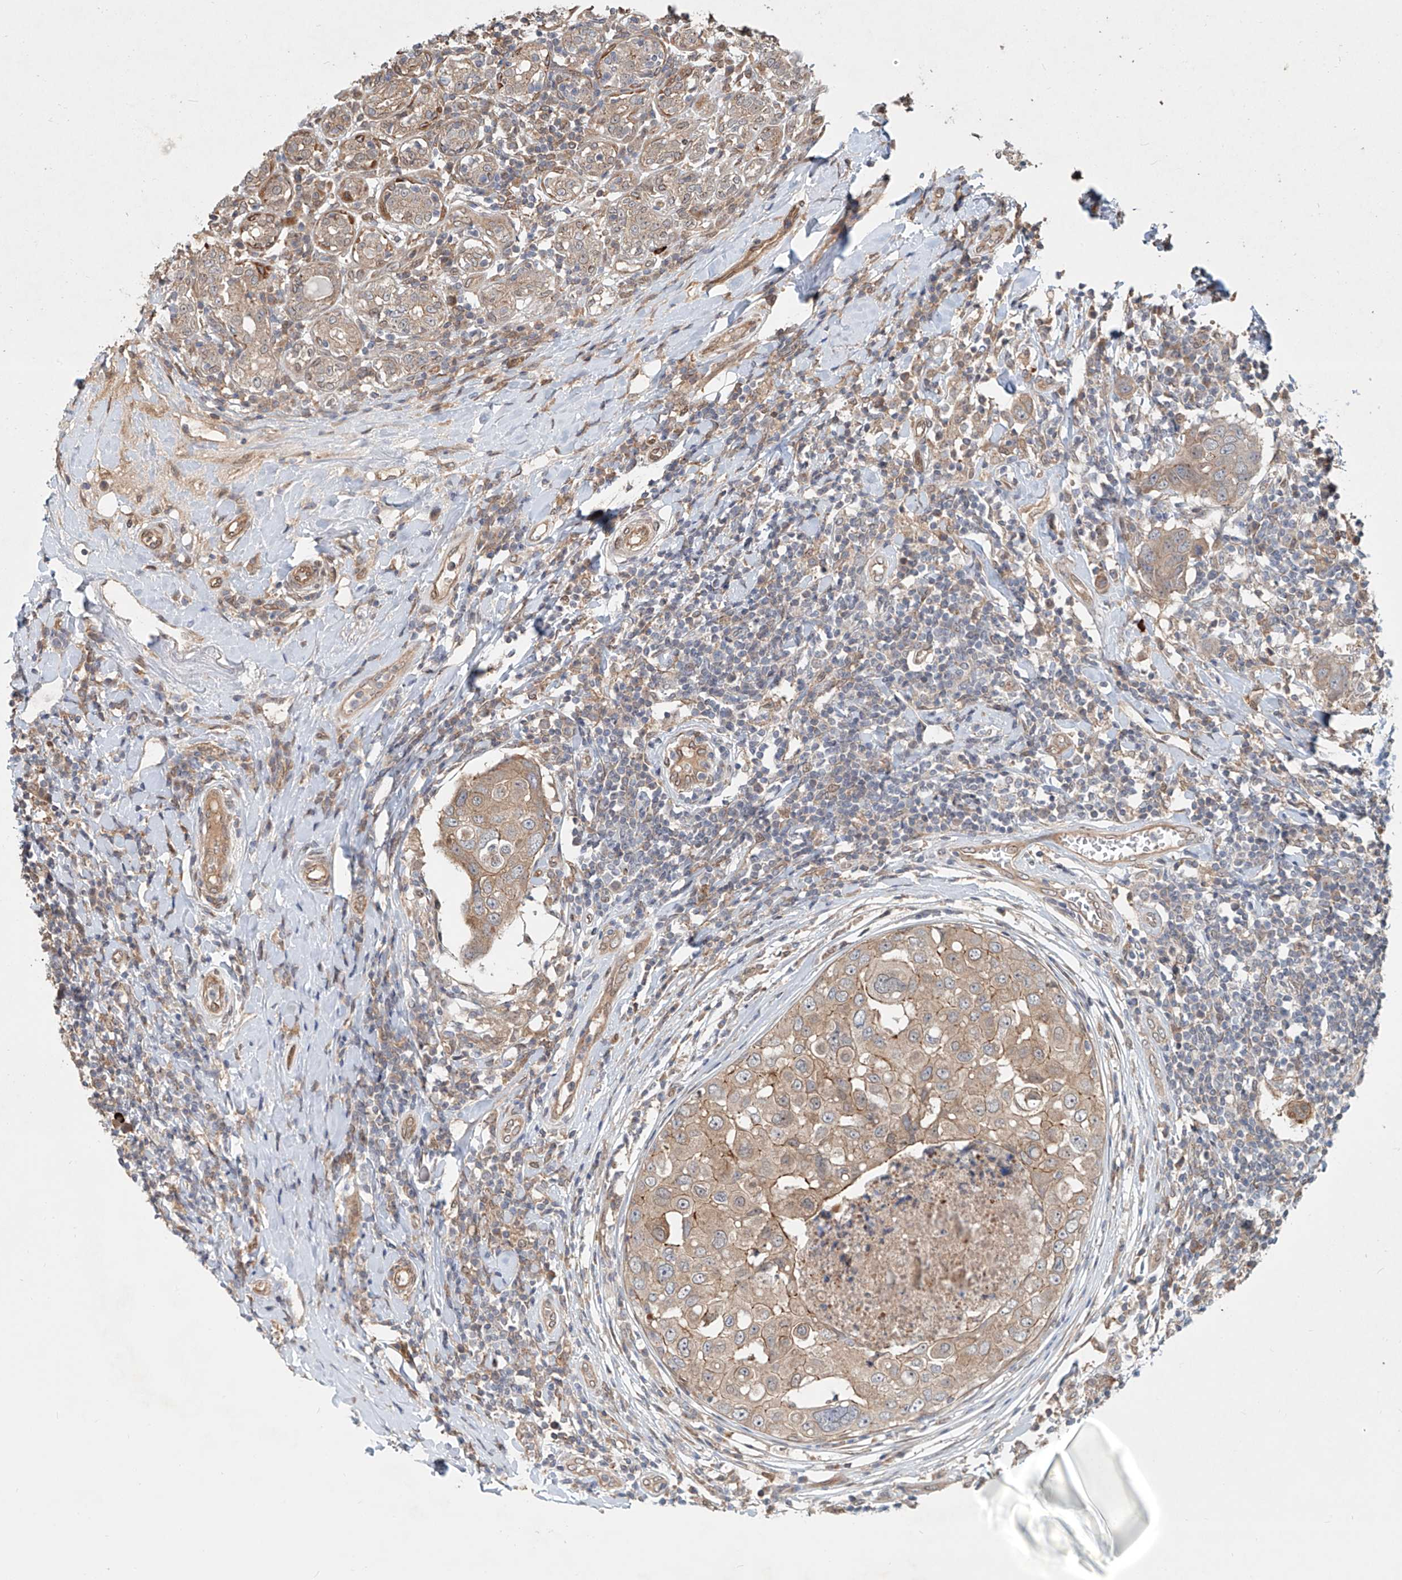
{"staining": {"intensity": "moderate", "quantity": "<25%", "location": "cytoplasmic/membranous"}, "tissue": "breast cancer", "cell_type": "Tumor cells", "image_type": "cancer", "snomed": [{"axis": "morphology", "description": "Duct carcinoma"}, {"axis": "topography", "description": "Breast"}], "caption": "The micrograph exhibits immunohistochemical staining of breast cancer. There is moderate cytoplasmic/membranous staining is present in about <25% of tumor cells.", "gene": "SASH1", "patient": {"sex": "female", "age": 27}}